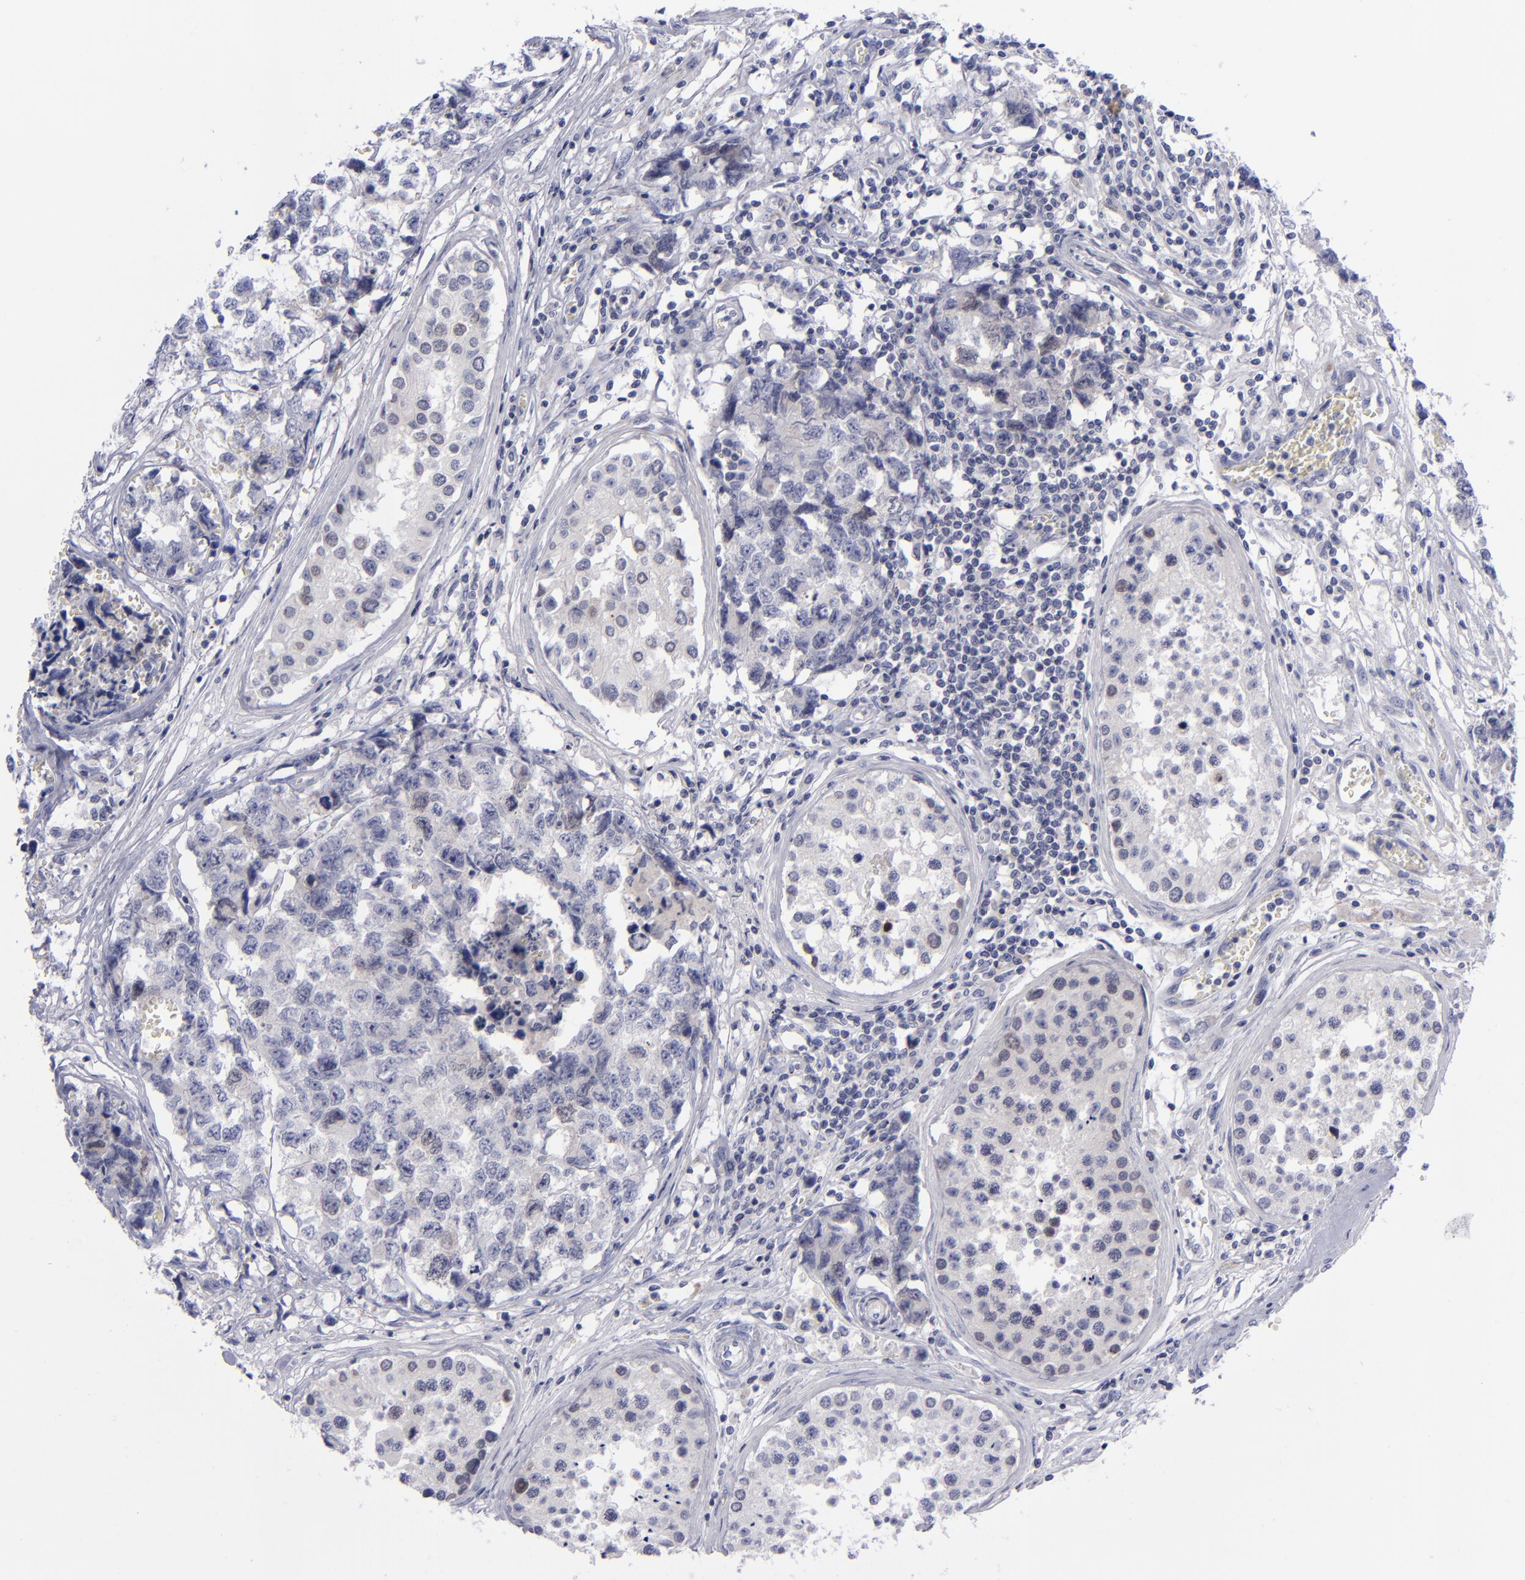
{"staining": {"intensity": "weak", "quantity": "<25%", "location": "nuclear"}, "tissue": "testis cancer", "cell_type": "Tumor cells", "image_type": "cancer", "snomed": [{"axis": "morphology", "description": "Carcinoma, Embryonal, NOS"}, {"axis": "topography", "description": "Testis"}], "caption": "IHC histopathology image of human testis embryonal carcinoma stained for a protein (brown), which displays no expression in tumor cells. Brightfield microscopy of immunohistochemistry stained with DAB (3,3'-diaminobenzidine) (brown) and hematoxylin (blue), captured at high magnification.", "gene": "AURKA", "patient": {"sex": "male", "age": 31}}